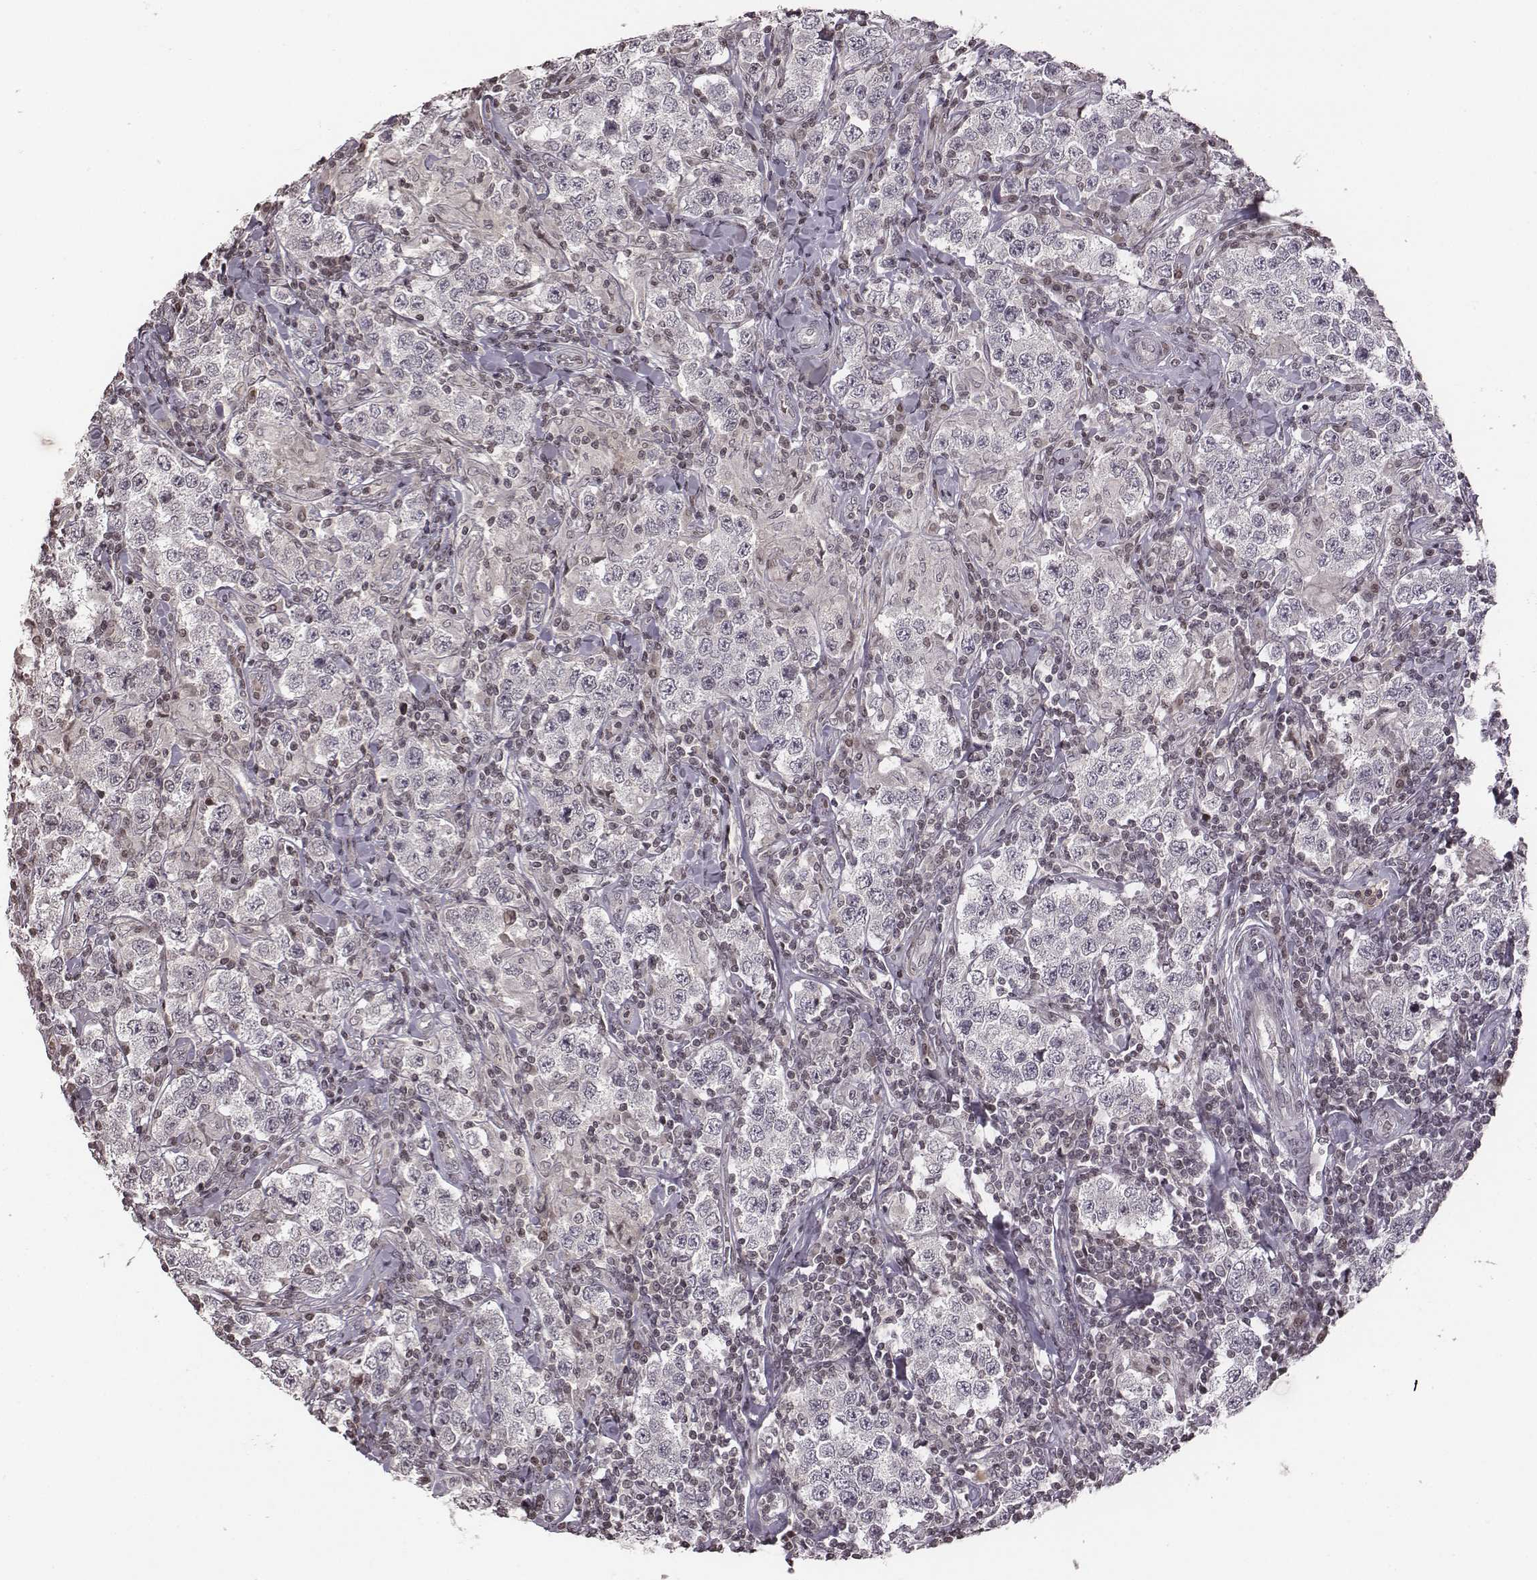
{"staining": {"intensity": "negative", "quantity": "none", "location": "none"}, "tissue": "testis cancer", "cell_type": "Tumor cells", "image_type": "cancer", "snomed": [{"axis": "morphology", "description": "Seminoma, NOS"}, {"axis": "morphology", "description": "Carcinoma, Embryonal, NOS"}, {"axis": "topography", "description": "Testis"}], "caption": "An image of human embryonal carcinoma (testis) is negative for staining in tumor cells.", "gene": "GRM4", "patient": {"sex": "male", "age": 41}}